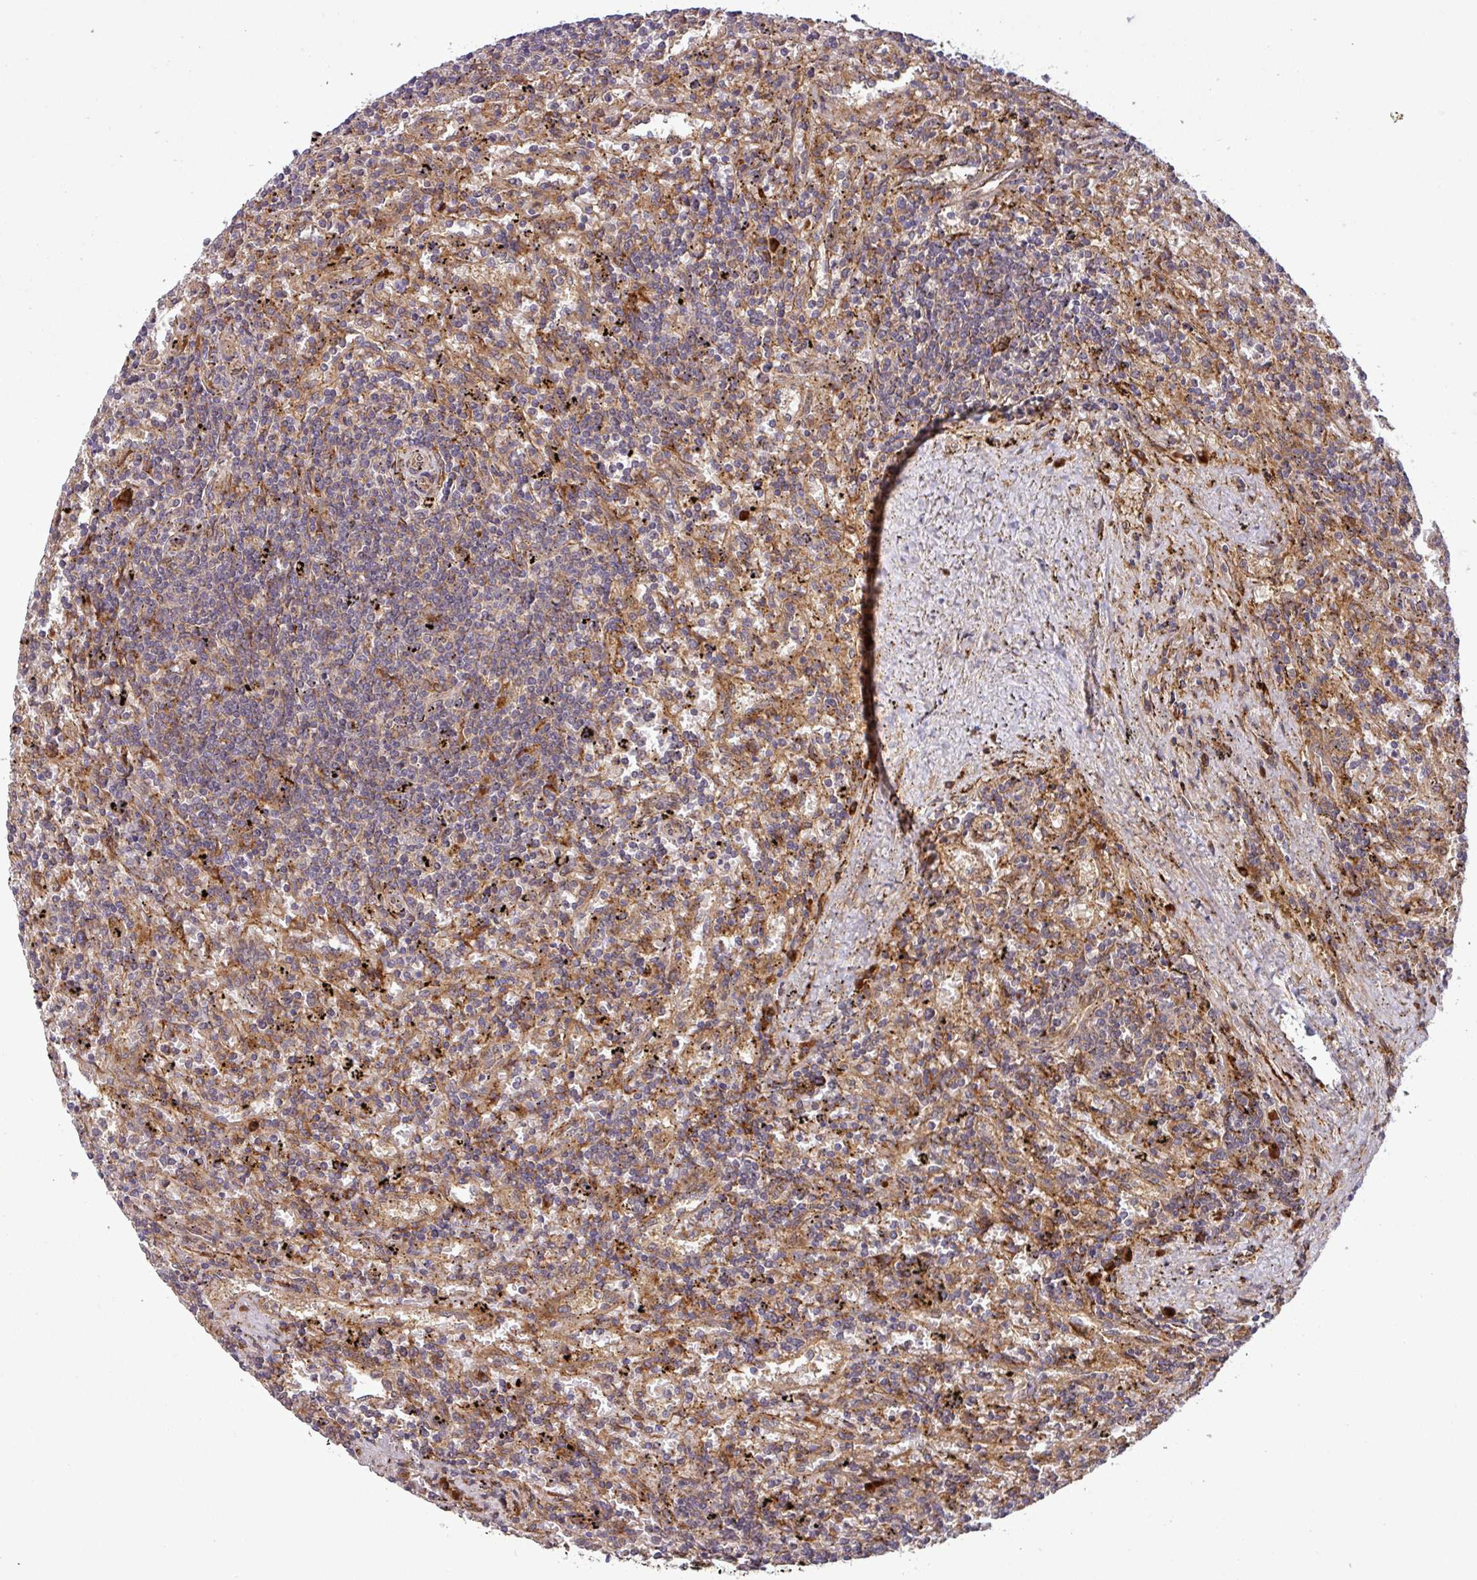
{"staining": {"intensity": "negative", "quantity": "none", "location": "none"}, "tissue": "lymphoma", "cell_type": "Tumor cells", "image_type": "cancer", "snomed": [{"axis": "morphology", "description": "Malignant lymphoma, non-Hodgkin's type, Low grade"}, {"axis": "topography", "description": "Spleen"}], "caption": "Micrograph shows no protein positivity in tumor cells of lymphoma tissue.", "gene": "ART1", "patient": {"sex": "male", "age": 76}}